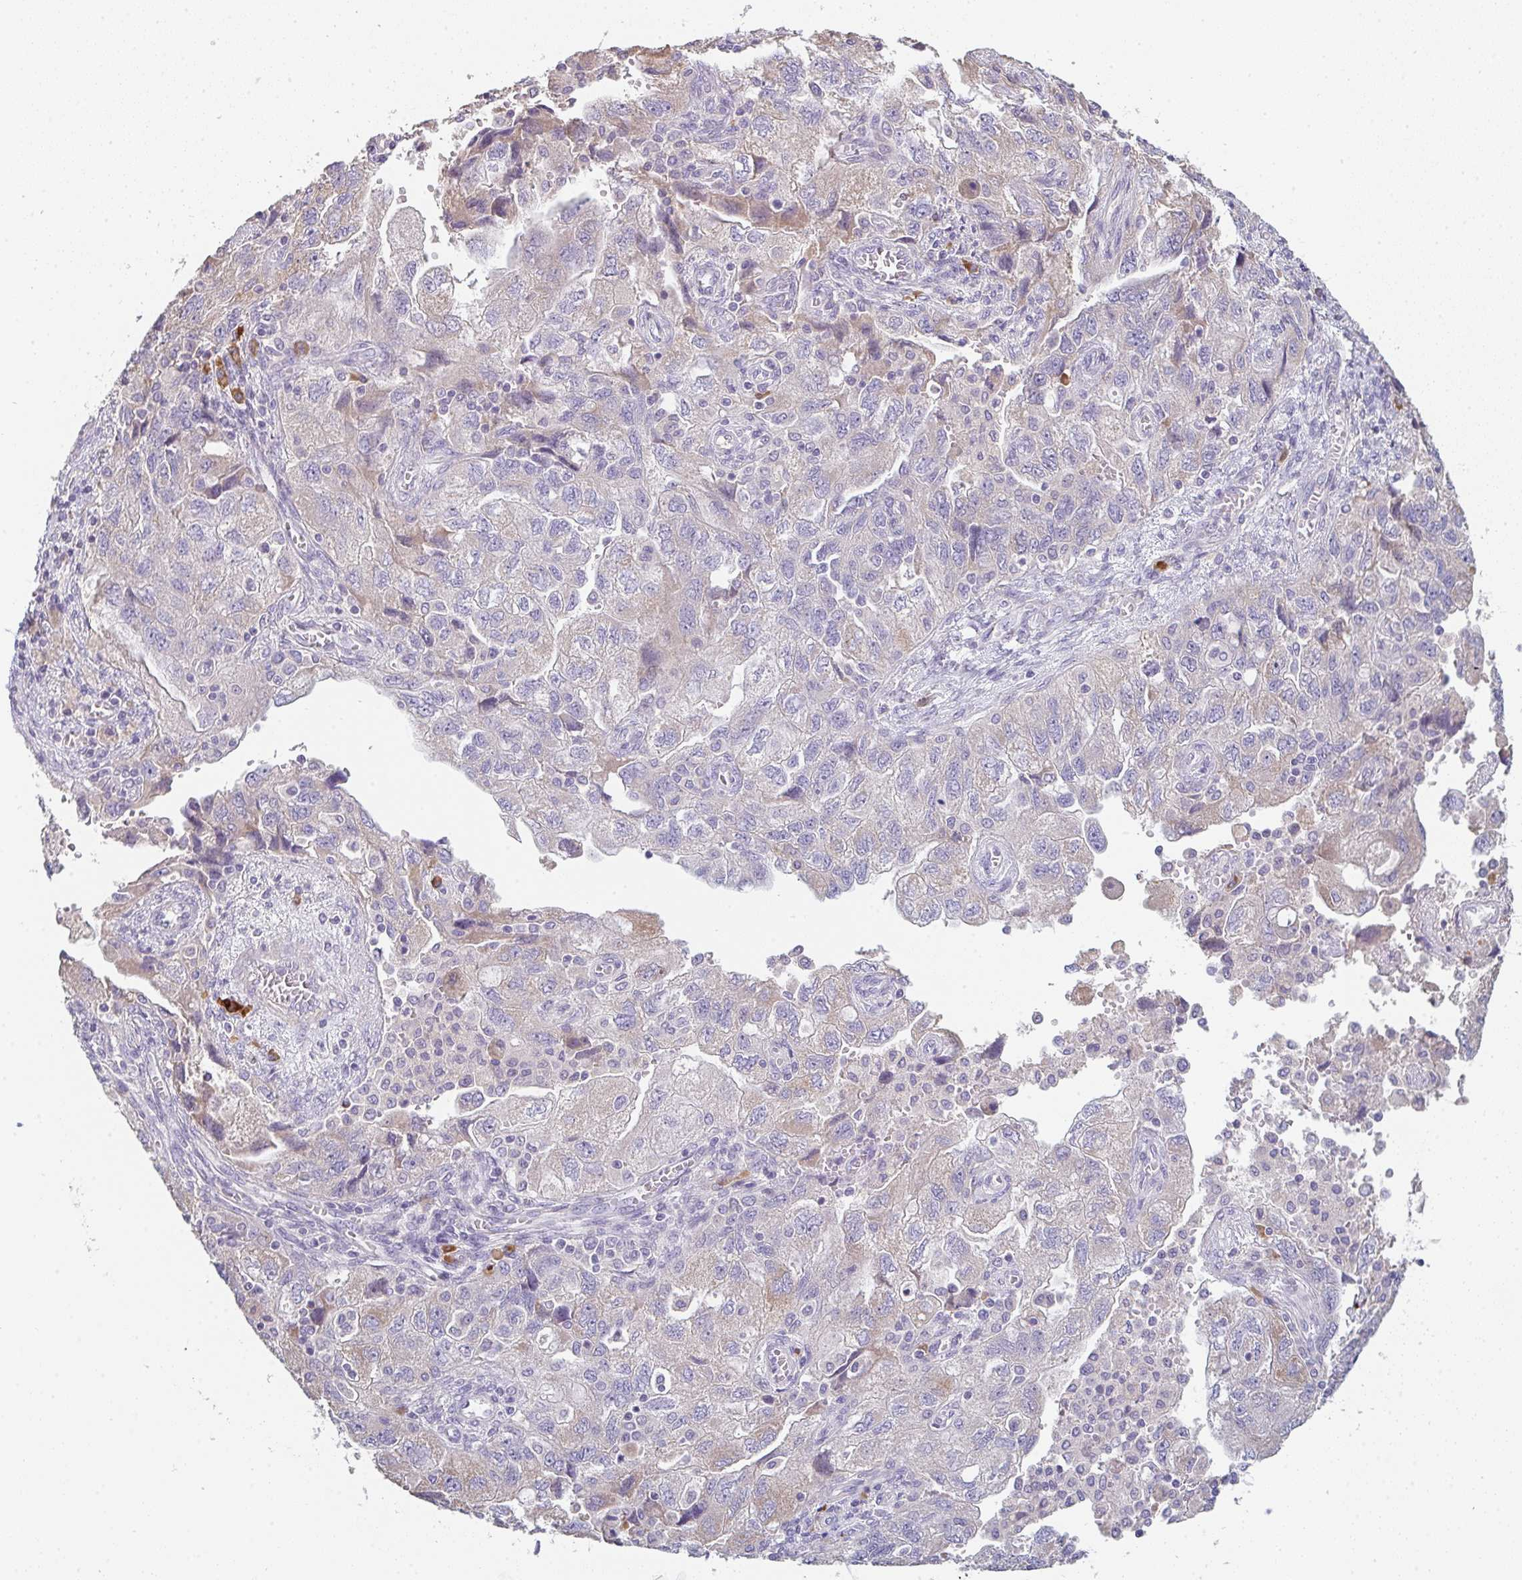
{"staining": {"intensity": "negative", "quantity": "none", "location": "none"}, "tissue": "ovarian cancer", "cell_type": "Tumor cells", "image_type": "cancer", "snomed": [{"axis": "morphology", "description": "Carcinoma, NOS"}, {"axis": "morphology", "description": "Cystadenocarcinoma, serous, NOS"}, {"axis": "topography", "description": "Ovary"}], "caption": "The micrograph demonstrates no staining of tumor cells in ovarian cancer (carcinoma).", "gene": "ZNF215", "patient": {"sex": "female", "age": 69}}